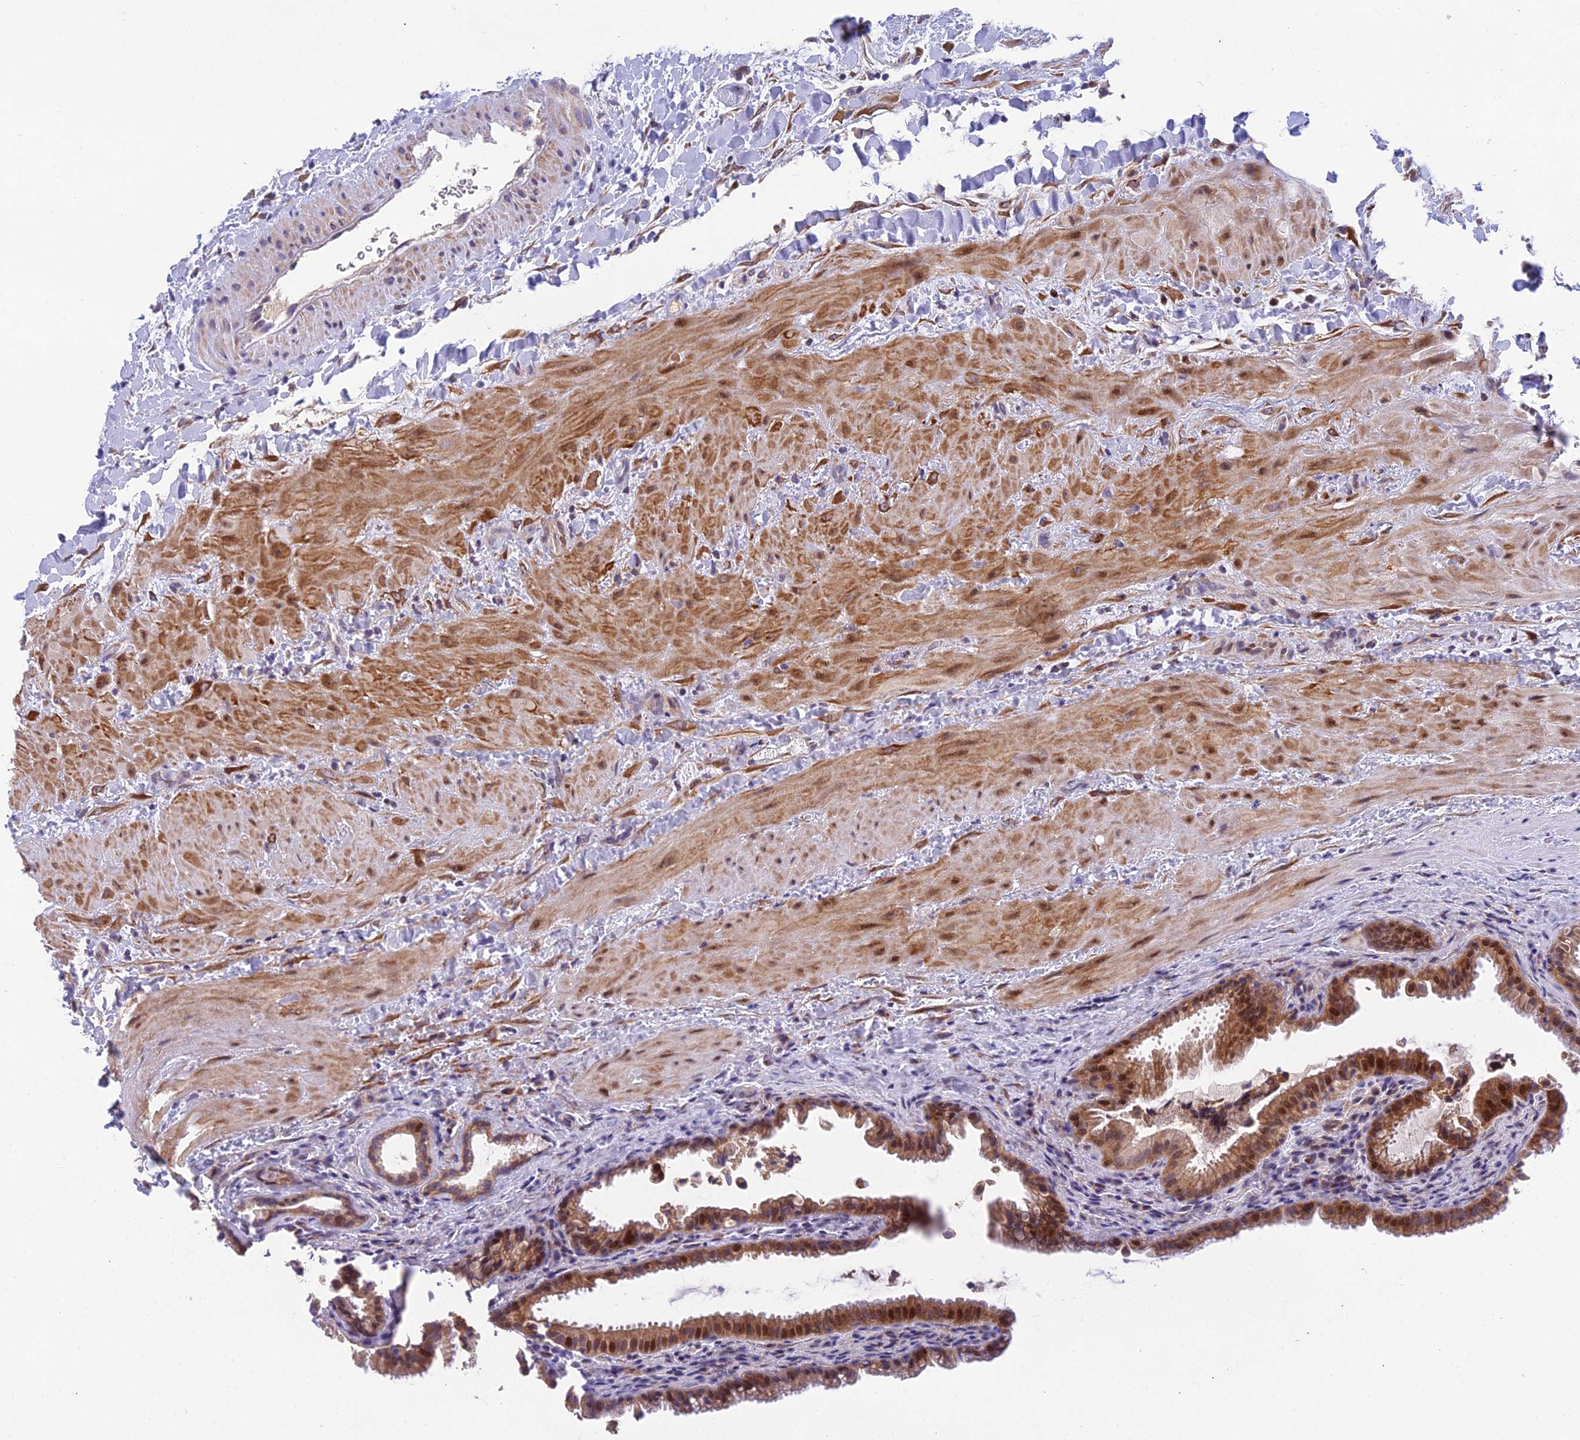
{"staining": {"intensity": "moderate", "quantity": ">75%", "location": "cytoplasmic/membranous,nuclear"}, "tissue": "gallbladder", "cell_type": "Glandular cells", "image_type": "normal", "snomed": [{"axis": "morphology", "description": "Normal tissue, NOS"}, {"axis": "topography", "description": "Gallbladder"}], "caption": "An IHC histopathology image of unremarkable tissue is shown. Protein staining in brown highlights moderate cytoplasmic/membranous,nuclear positivity in gallbladder within glandular cells.", "gene": "PUS10", "patient": {"sex": "male", "age": 24}}